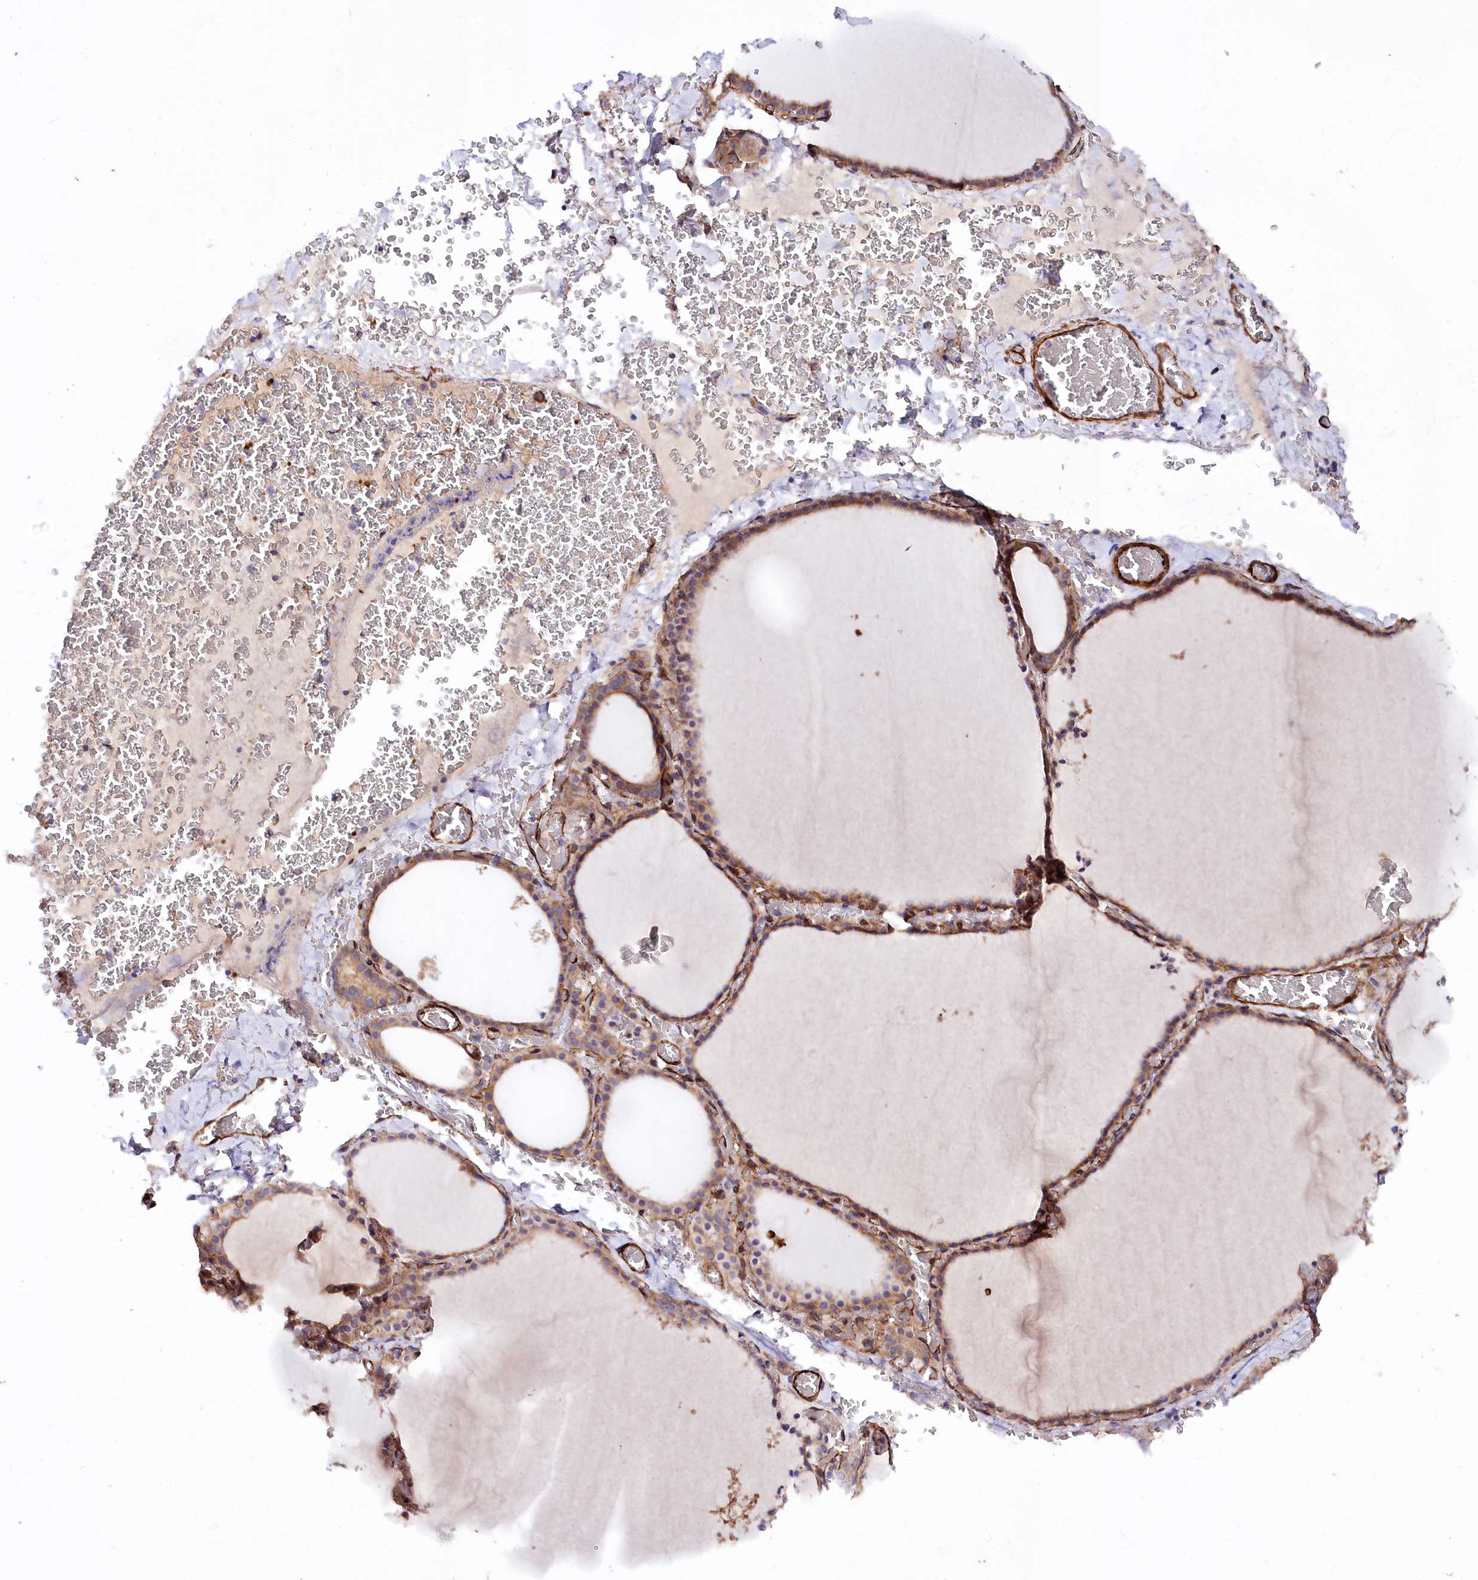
{"staining": {"intensity": "moderate", "quantity": "25%-75%", "location": "cytoplasmic/membranous"}, "tissue": "thyroid gland", "cell_type": "Glandular cells", "image_type": "normal", "snomed": [{"axis": "morphology", "description": "Normal tissue, NOS"}, {"axis": "topography", "description": "Thyroid gland"}], "caption": "This image reveals immunohistochemistry staining of normal human thyroid gland, with medium moderate cytoplasmic/membranous staining in about 25%-75% of glandular cells.", "gene": "SPATS2", "patient": {"sex": "female", "age": 39}}